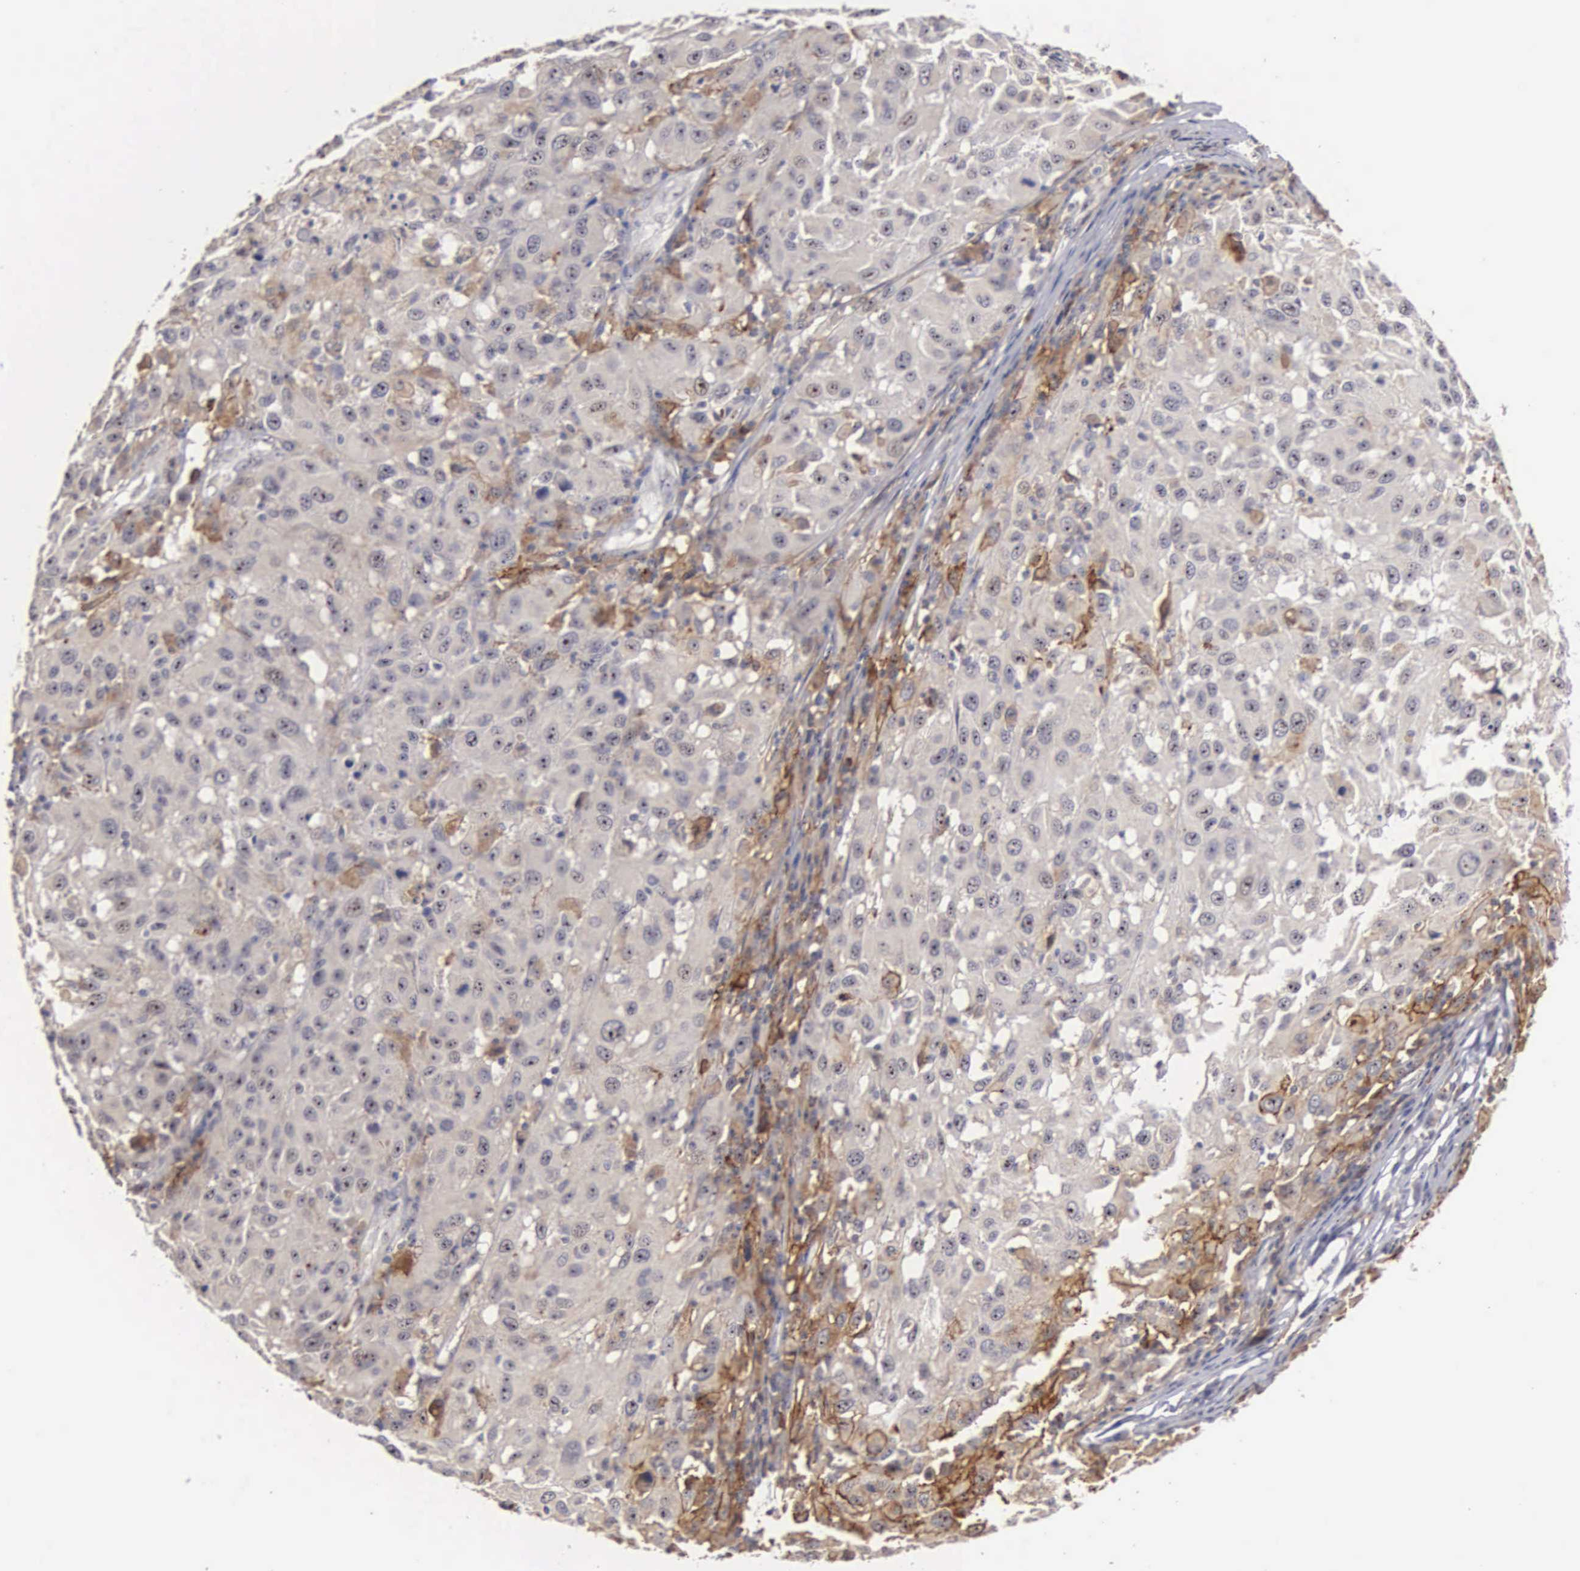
{"staining": {"intensity": "weak", "quantity": "25%-75%", "location": "cytoplasmic/membranous,nuclear"}, "tissue": "melanoma", "cell_type": "Tumor cells", "image_type": "cancer", "snomed": [{"axis": "morphology", "description": "Malignant melanoma, NOS"}, {"axis": "topography", "description": "Skin"}], "caption": "A photomicrograph of melanoma stained for a protein reveals weak cytoplasmic/membranous and nuclear brown staining in tumor cells. The protein is shown in brown color, while the nuclei are stained blue.", "gene": "AMN", "patient": {"sex": "female", "age": 77}}